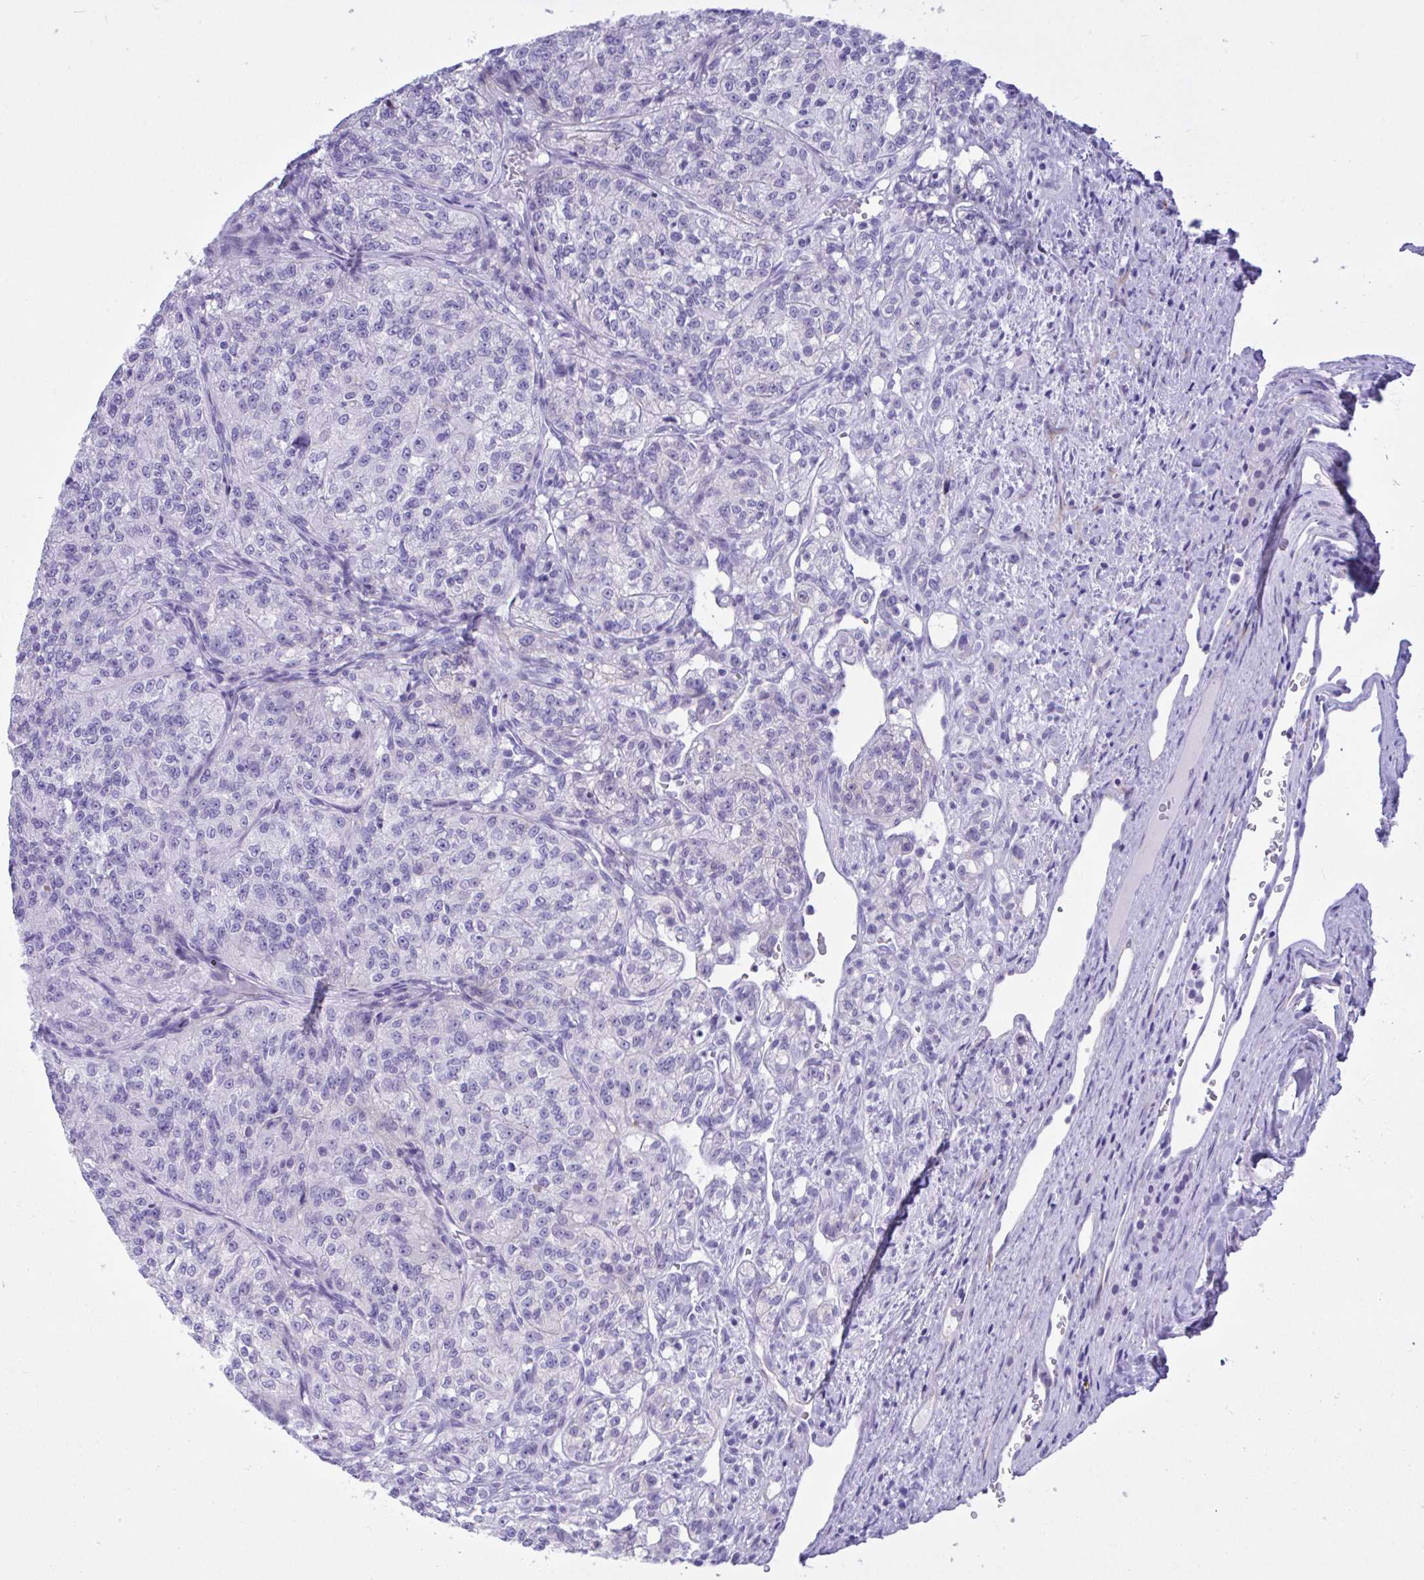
{"staining": {"intensity": "negative", "quantity": "none", "location": "none"}, "tissue": "renal cancer", "cell_type": "Tumor cells", "image_type": "cancer", "snomed": [{"axis": "morphology", "description": "Adenocarcinoma, NOS"}, {"axis": "topography", "description": "Kidney"}], "caption": "This is a photomicrograph of immunohistochemistry staining of adenocarcinoma (renal), which shows no staining in tumor cells. The staining is performed using DAB (3,3'-diaminobenzidine) brown chromogen with nuclei counter-stained in using hematoxylin.", "gene": "BEX5", "patient": {"sex": "female", "age": 63}}